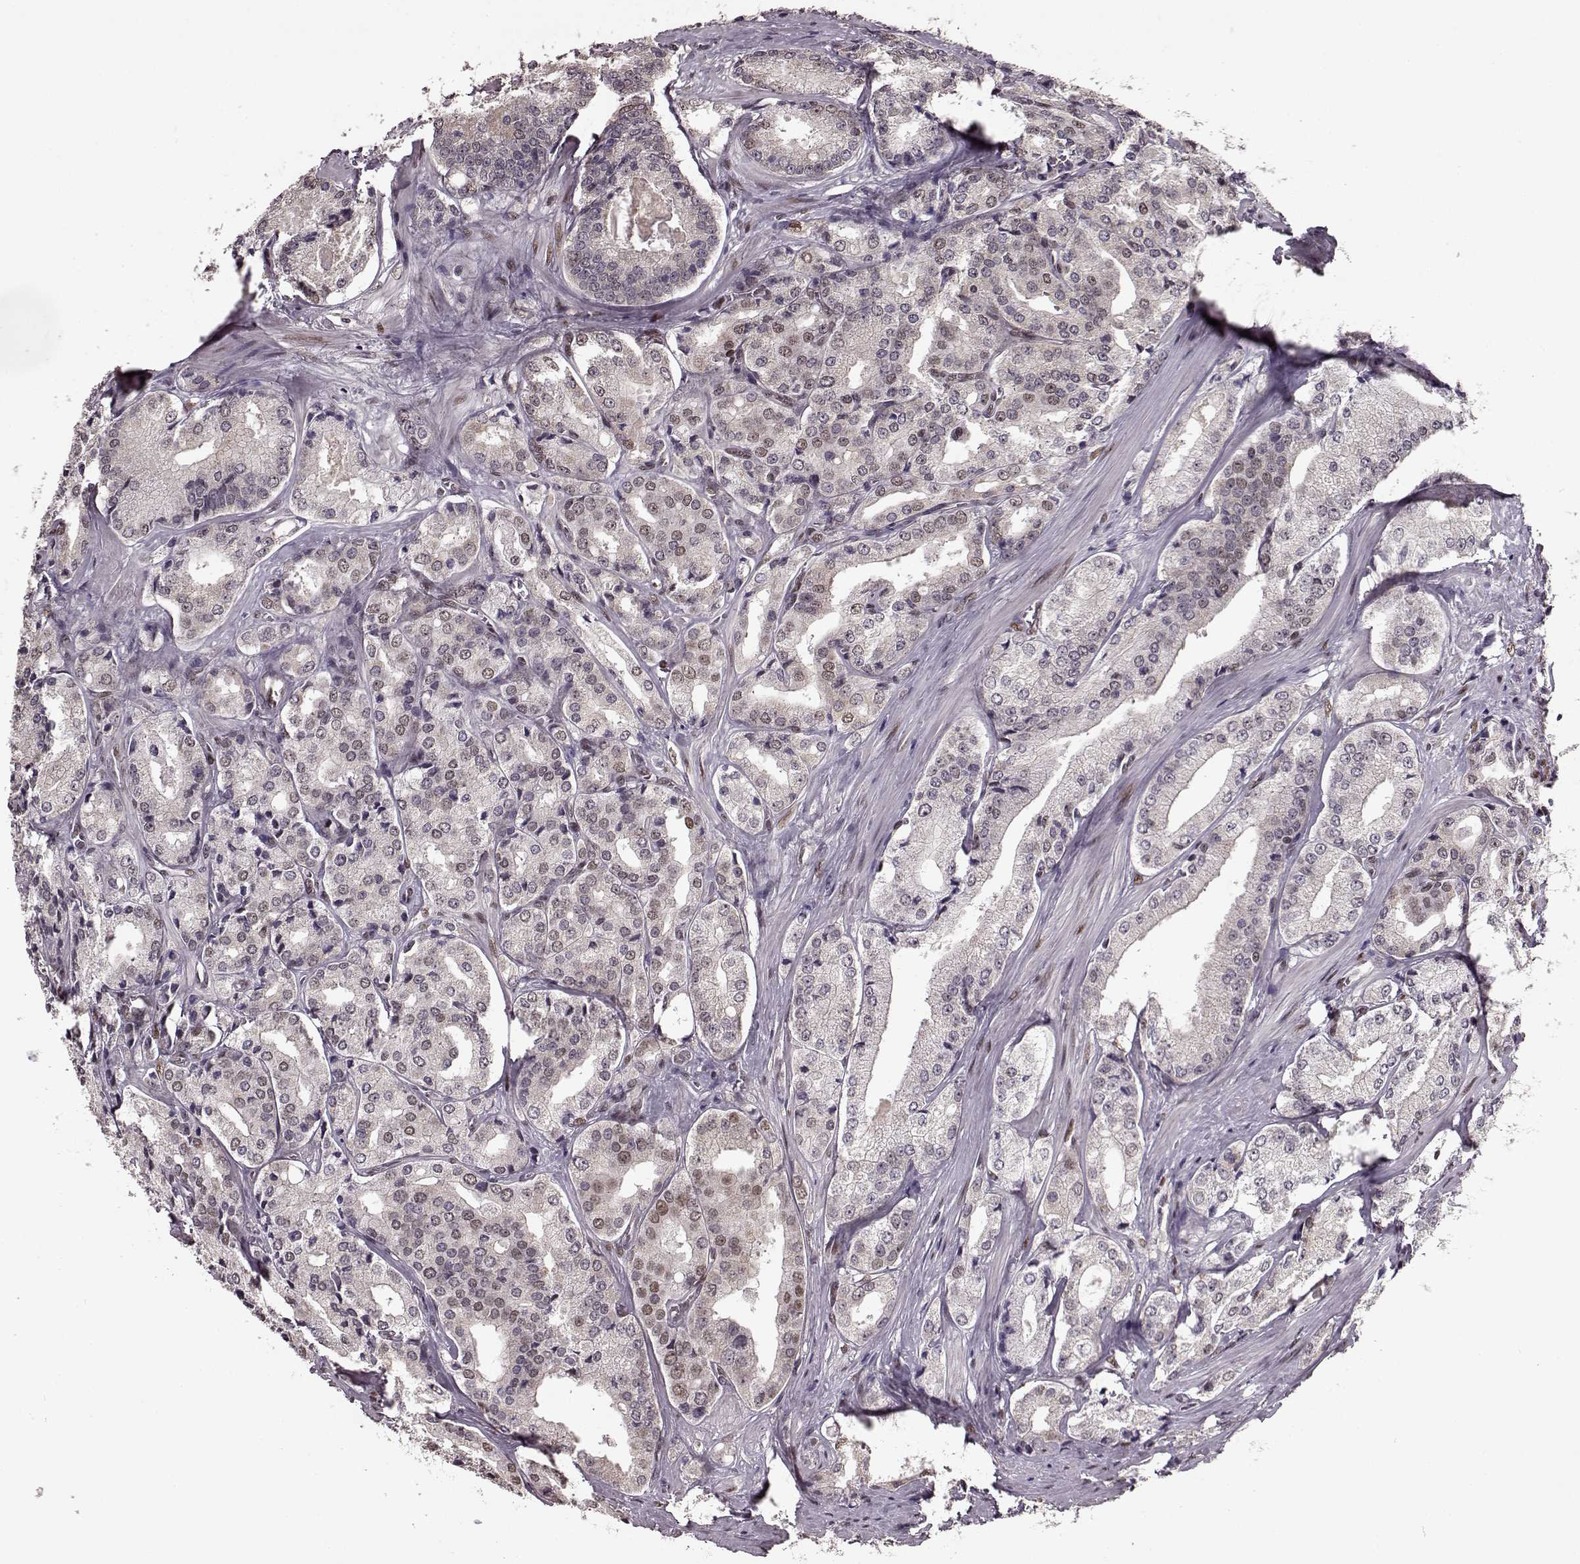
{"staining": {"intensity": "weak", "quantity": "<25%", "location": "nuclear"}, "tissue": "prostate cancer", "cell_type": "Tumor cells", "image_type": "cancer", "snomed": [{"axis": "morphology", "description": "Adenocarcinoma, Low grade"}, {"axis": "topography", "description": "Prostate"}], "caption": "Adenocarcinoma (low-grade) (prostate) stained for a protein using IHC displays no staining tumor cells.", "gene": "FTO", "patient": {"sex": "male", "age": 56}}